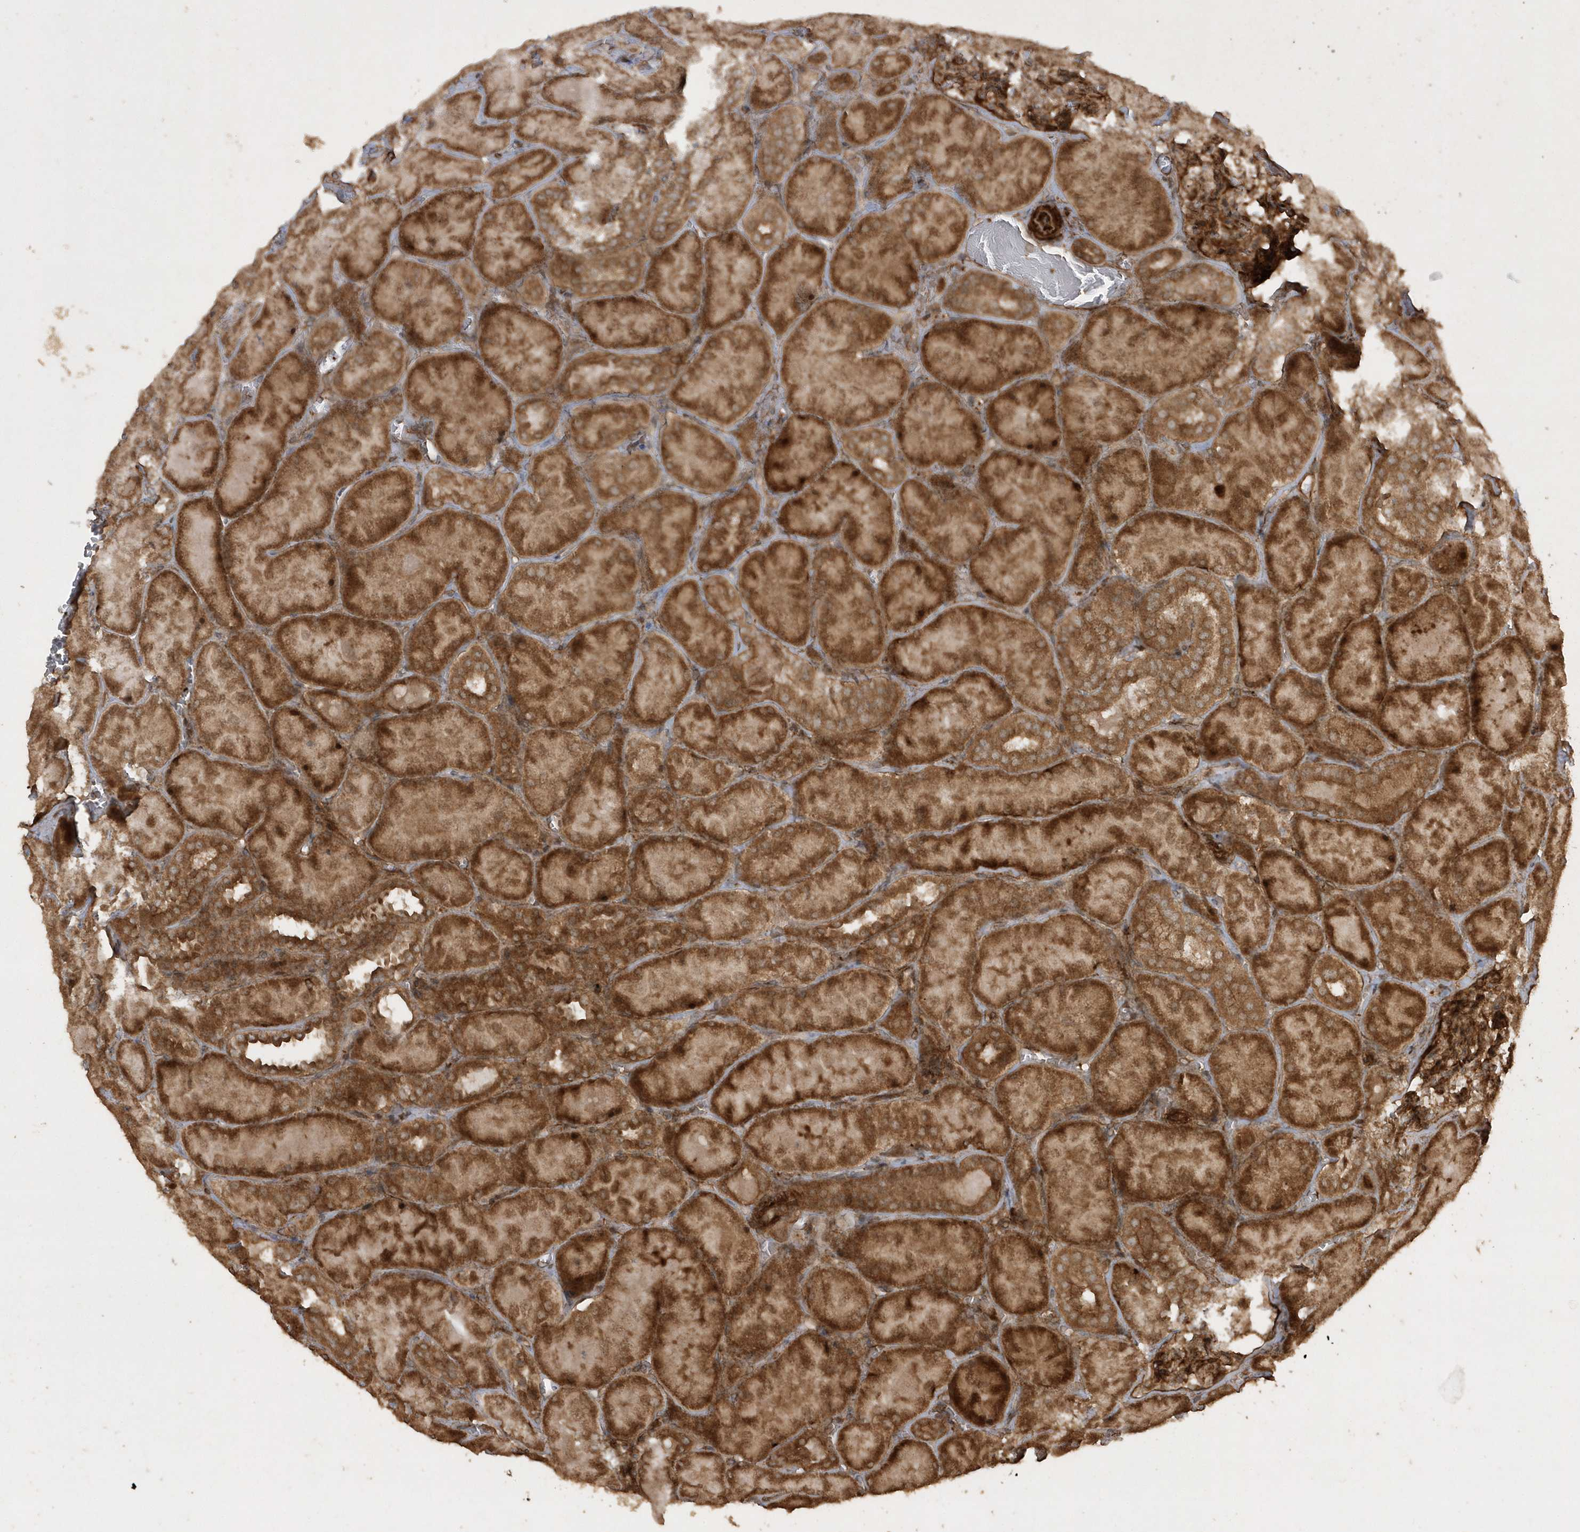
{"staining": {"intensity": "strong", "quantity": ">75%", "location": "cytoplasmic/membranous"}, "tissue": "kidney", "cell_type": "Cells in glomeruli", "image_type": "normal", "snomed": [{"axis": "morphology", "description": "Normal tissue, NOS"}, {"axis": "topography", "description": "Kidney"}], "caption": "Protein staining displays strong cytoplasmic/membranous positivity in about >75% of cells in glomeruli in benign kidney. (DAB IHC, brown staining for protein, blue staining for nuclei).", "gene": "AVPI1", "patient": {"sex": "male", "age": 28}}